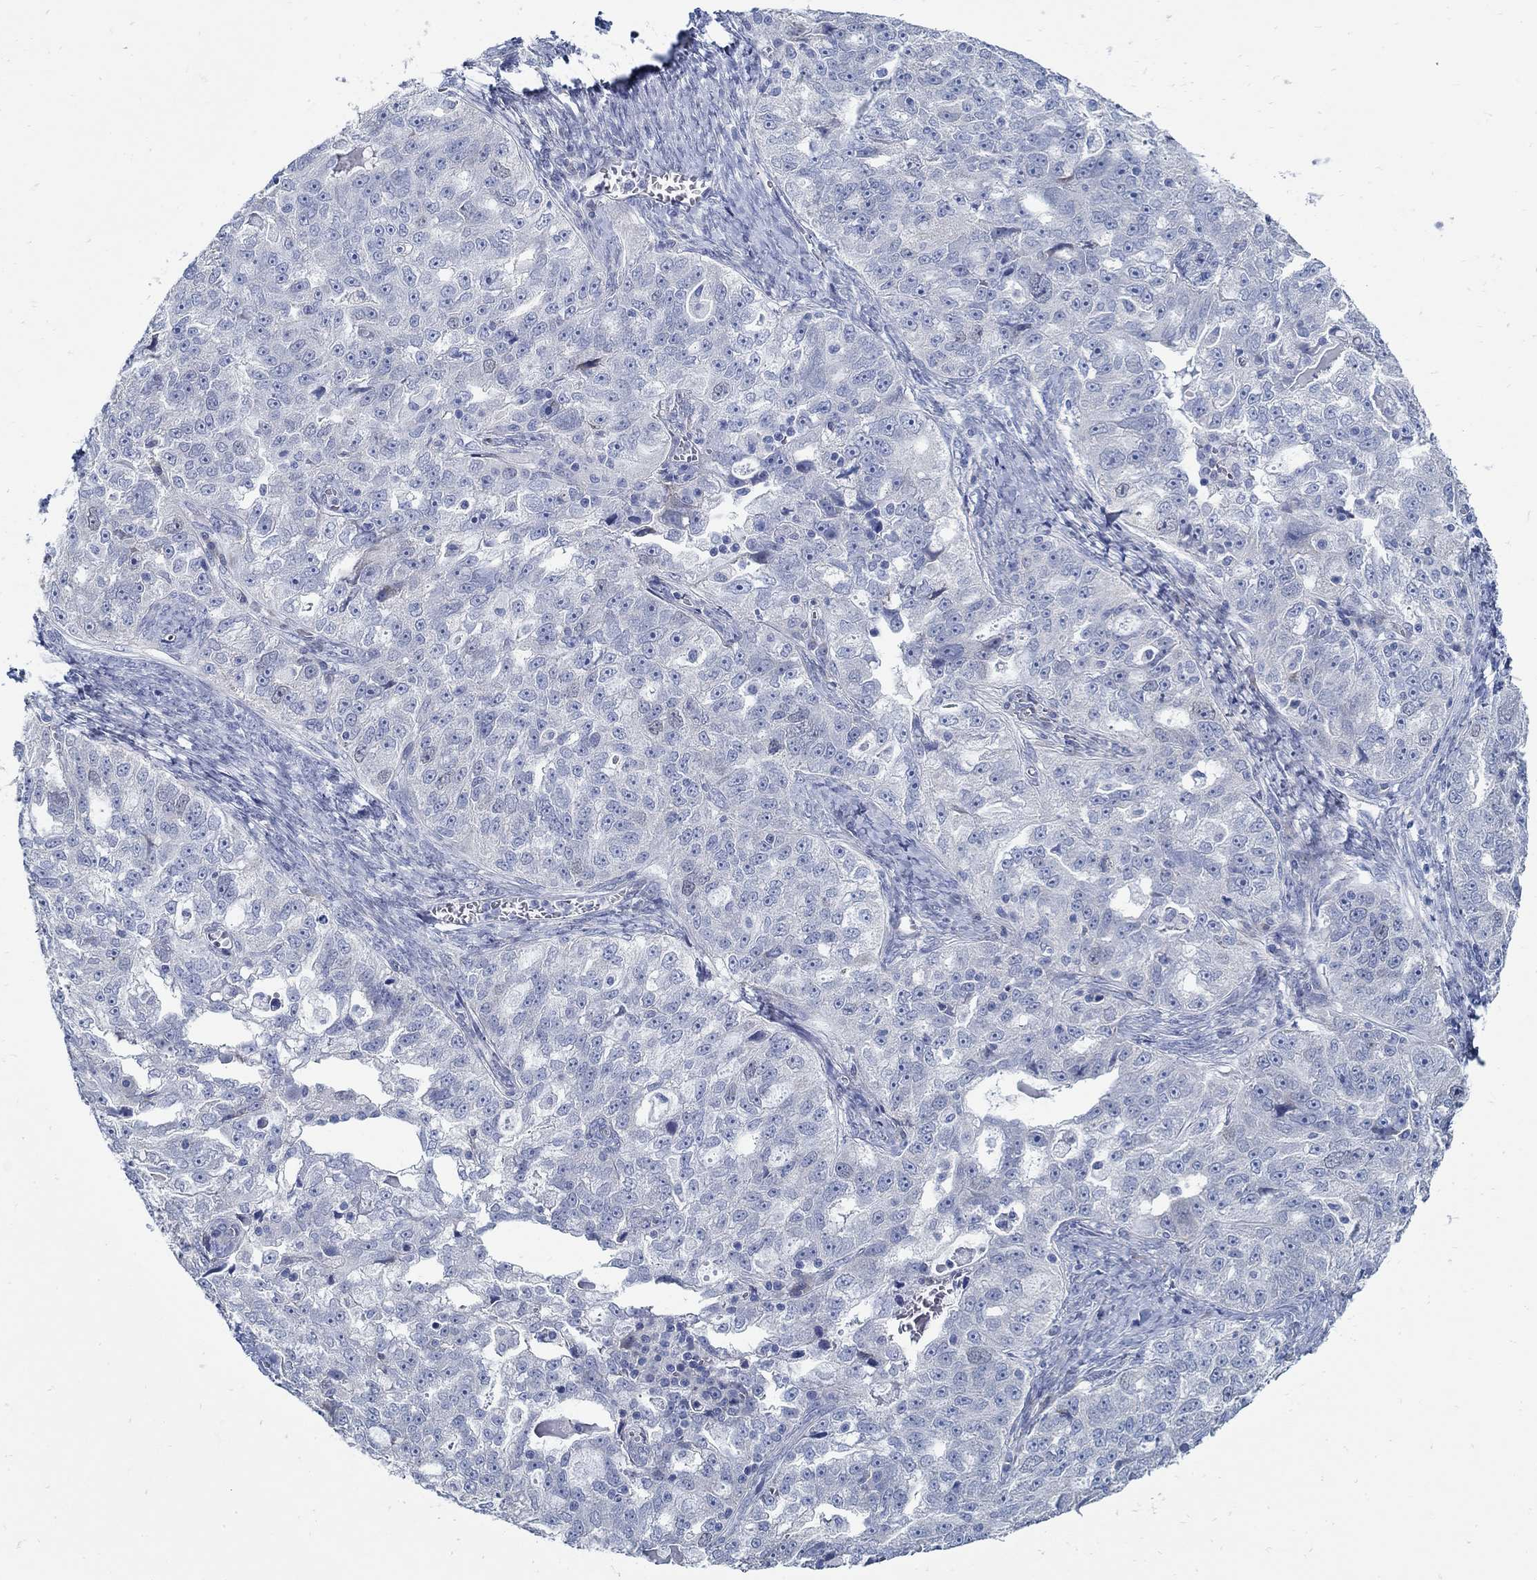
{"staining": {"intensity": "negative", "quantity": "none", "location": "none"}, "tissue": "ovarian cancer", "cell_type": "Tumor cells", "image_type": "cancer", "snomed": [{"axis": "morphology", "description": "Cystadenocarcinoma, serous, NOS"}, {"axis": "topography", "description": "Ovary"}], "caption": "Ovarian cancer (serous cystadenocarcinoma) was stained to show a protein in brown. There is no significant expression in tumor cells. Nuclei are stained in blue.", "gene": "C15orf39", "patient": {"sex": "female", "age": 51}}